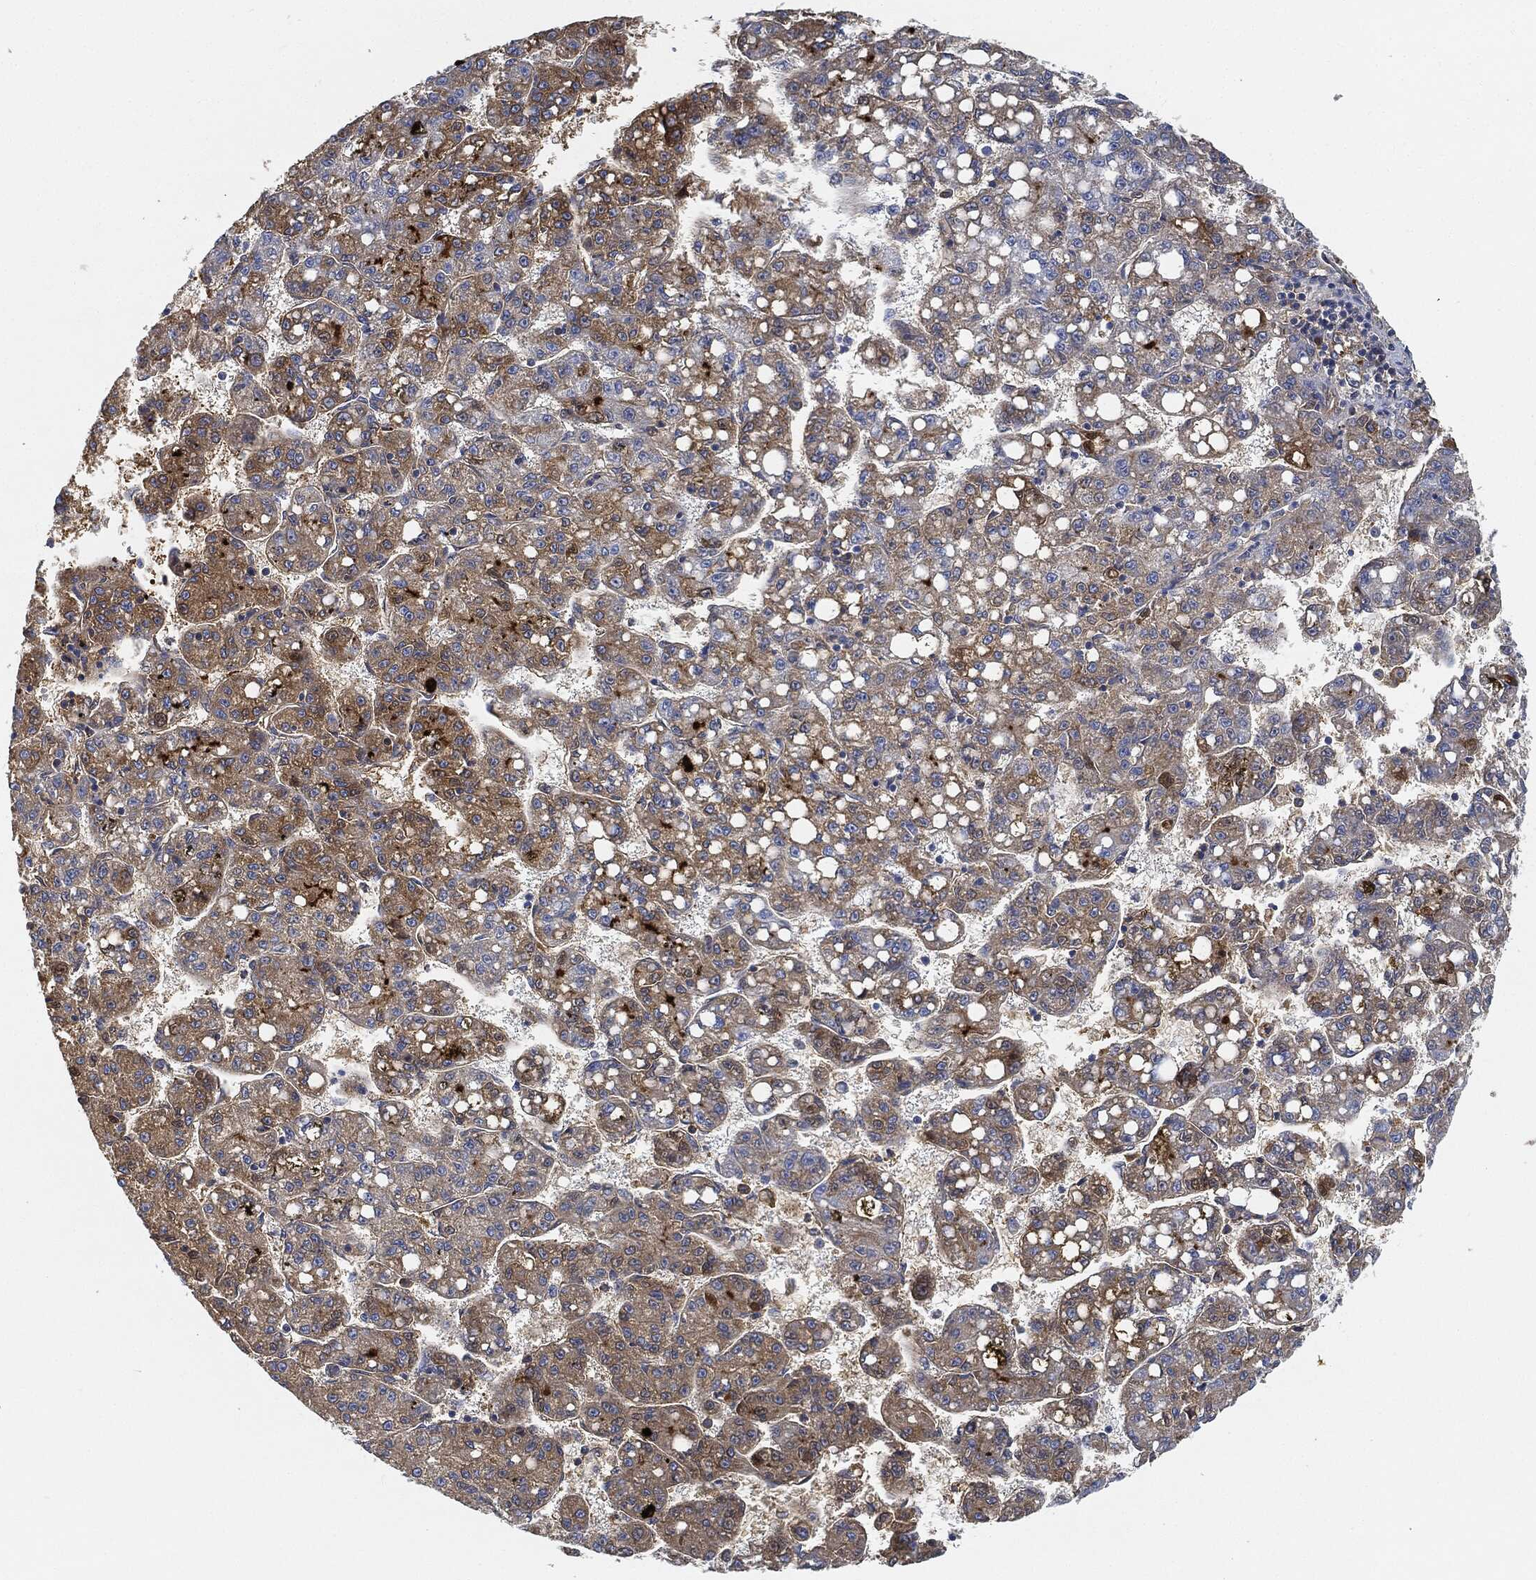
{"staining": {"intensity": "moderate", "quantity": "25%-75%", "location": "cytoplasmic/membranous"}, "tissue": "liver cancer", "cell_type": "Tumor cells", "image_type": "cancer", "snomed": [{"axis": "morphology", "description": "Carcinoma, Hepatocellular, NOS"}, {"axis": "topography", "description": "Liver"}], "caption": "Tumor cells show moderate cytoplasmic/membranous positivity in about 25%-75% of cells in hepatocellular carcinoma (liver).", "gene": "IGLV6-57", "patient": {"sex": "female", "age": 65}}